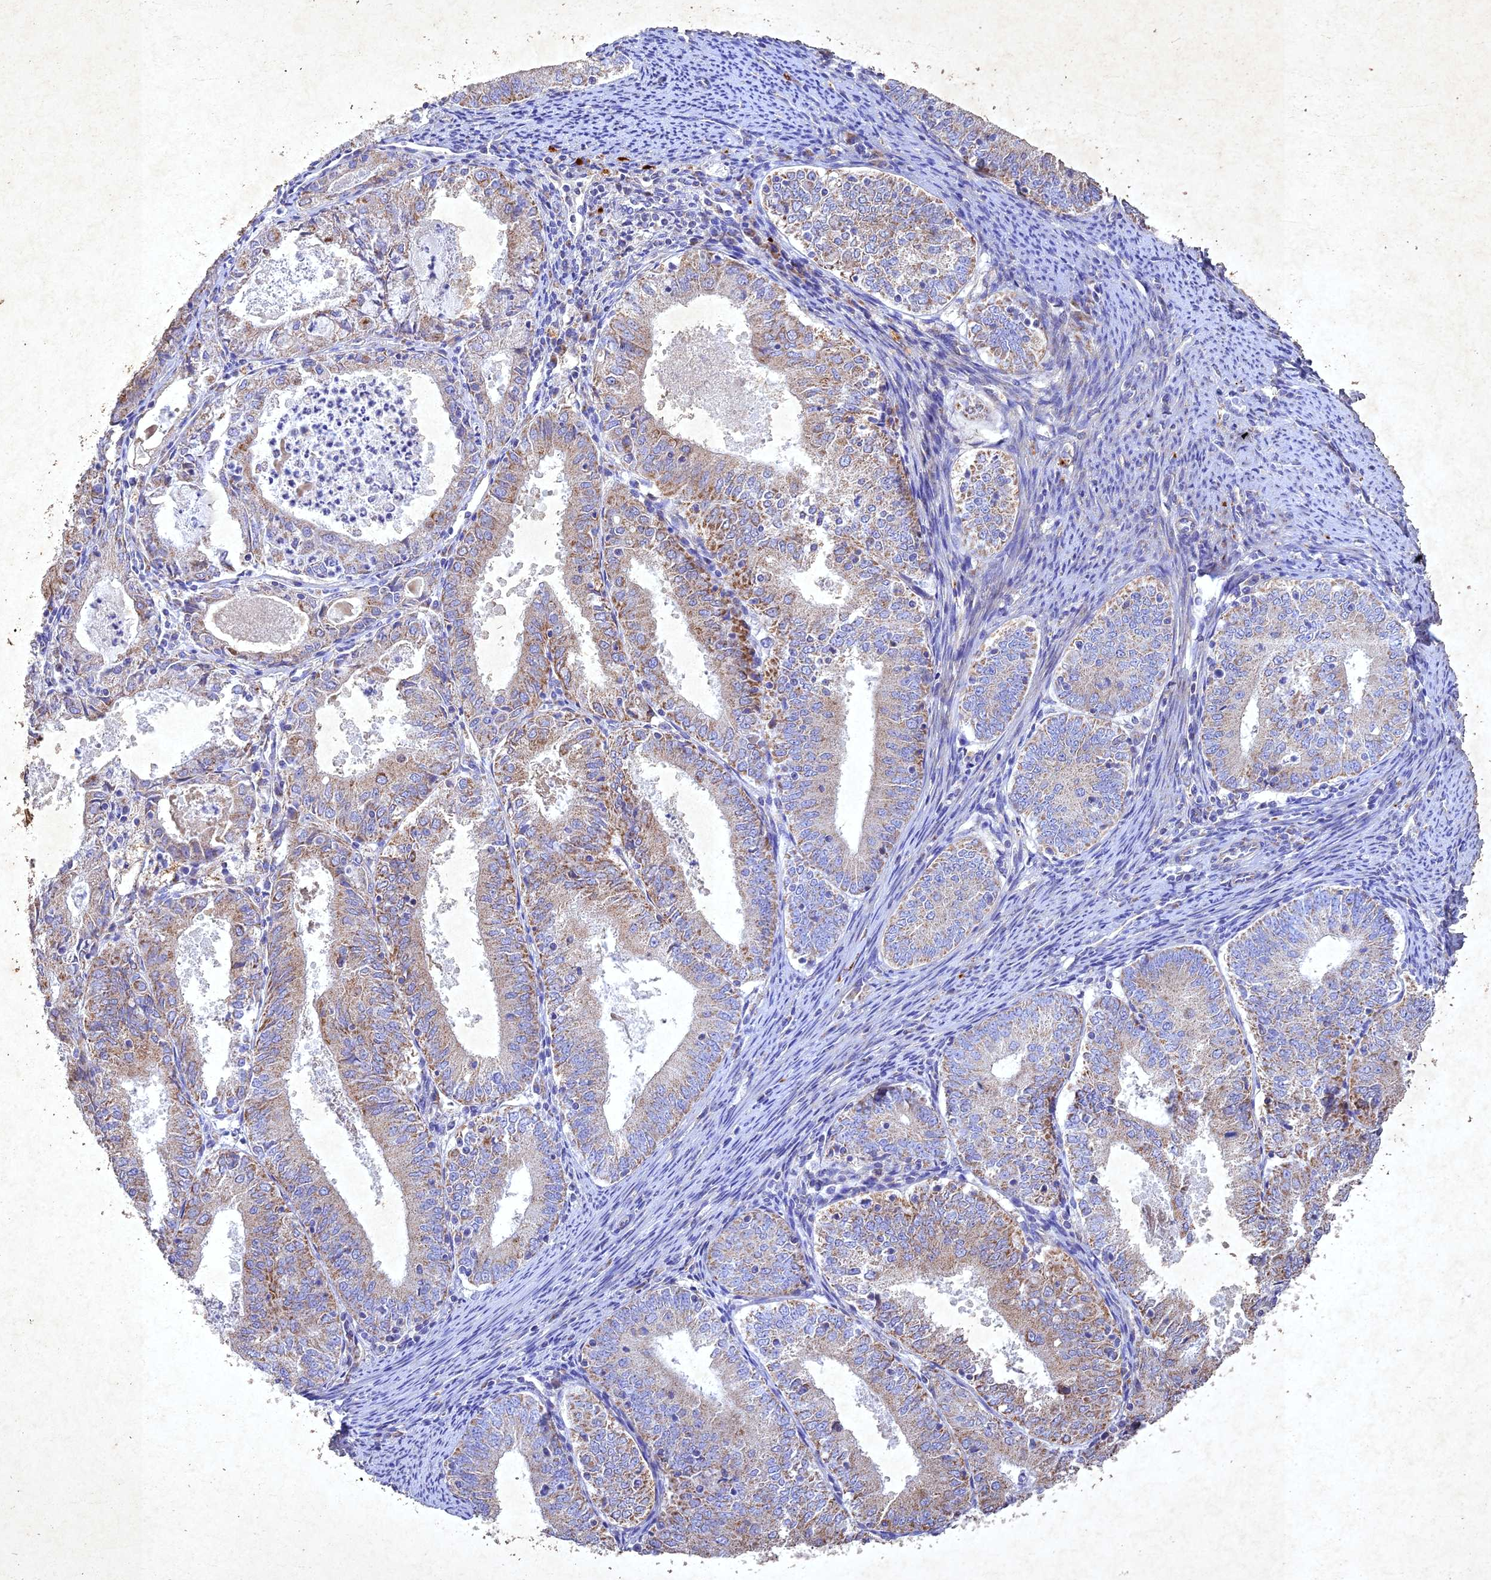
{"staining": {"intensity": "moderate", "quantity": "<25%", "location": "cytoplasmic/membranous"}, "tissue": "endometrial cancer", "cell_type": "Tumor cells", "image_type": "cancer", "snomed": [{"axis": "morphology", "description": "Adenocarcinoma, NOS"}, {"axis": "topography", "description": "Endometrium"}], "caption": "IHC micrograph of neoplastic tissue: human adenocarcinoma (endometrial) stained using IHC exhibits low levels of moderate protein expression localized specifically in the cytoplasmic/membranous of tumor cells, appearing as a cytoplasmic/membranous brown color.", "gene": "NDUFV1", "patient": {"sex": "female", "age": 57}}